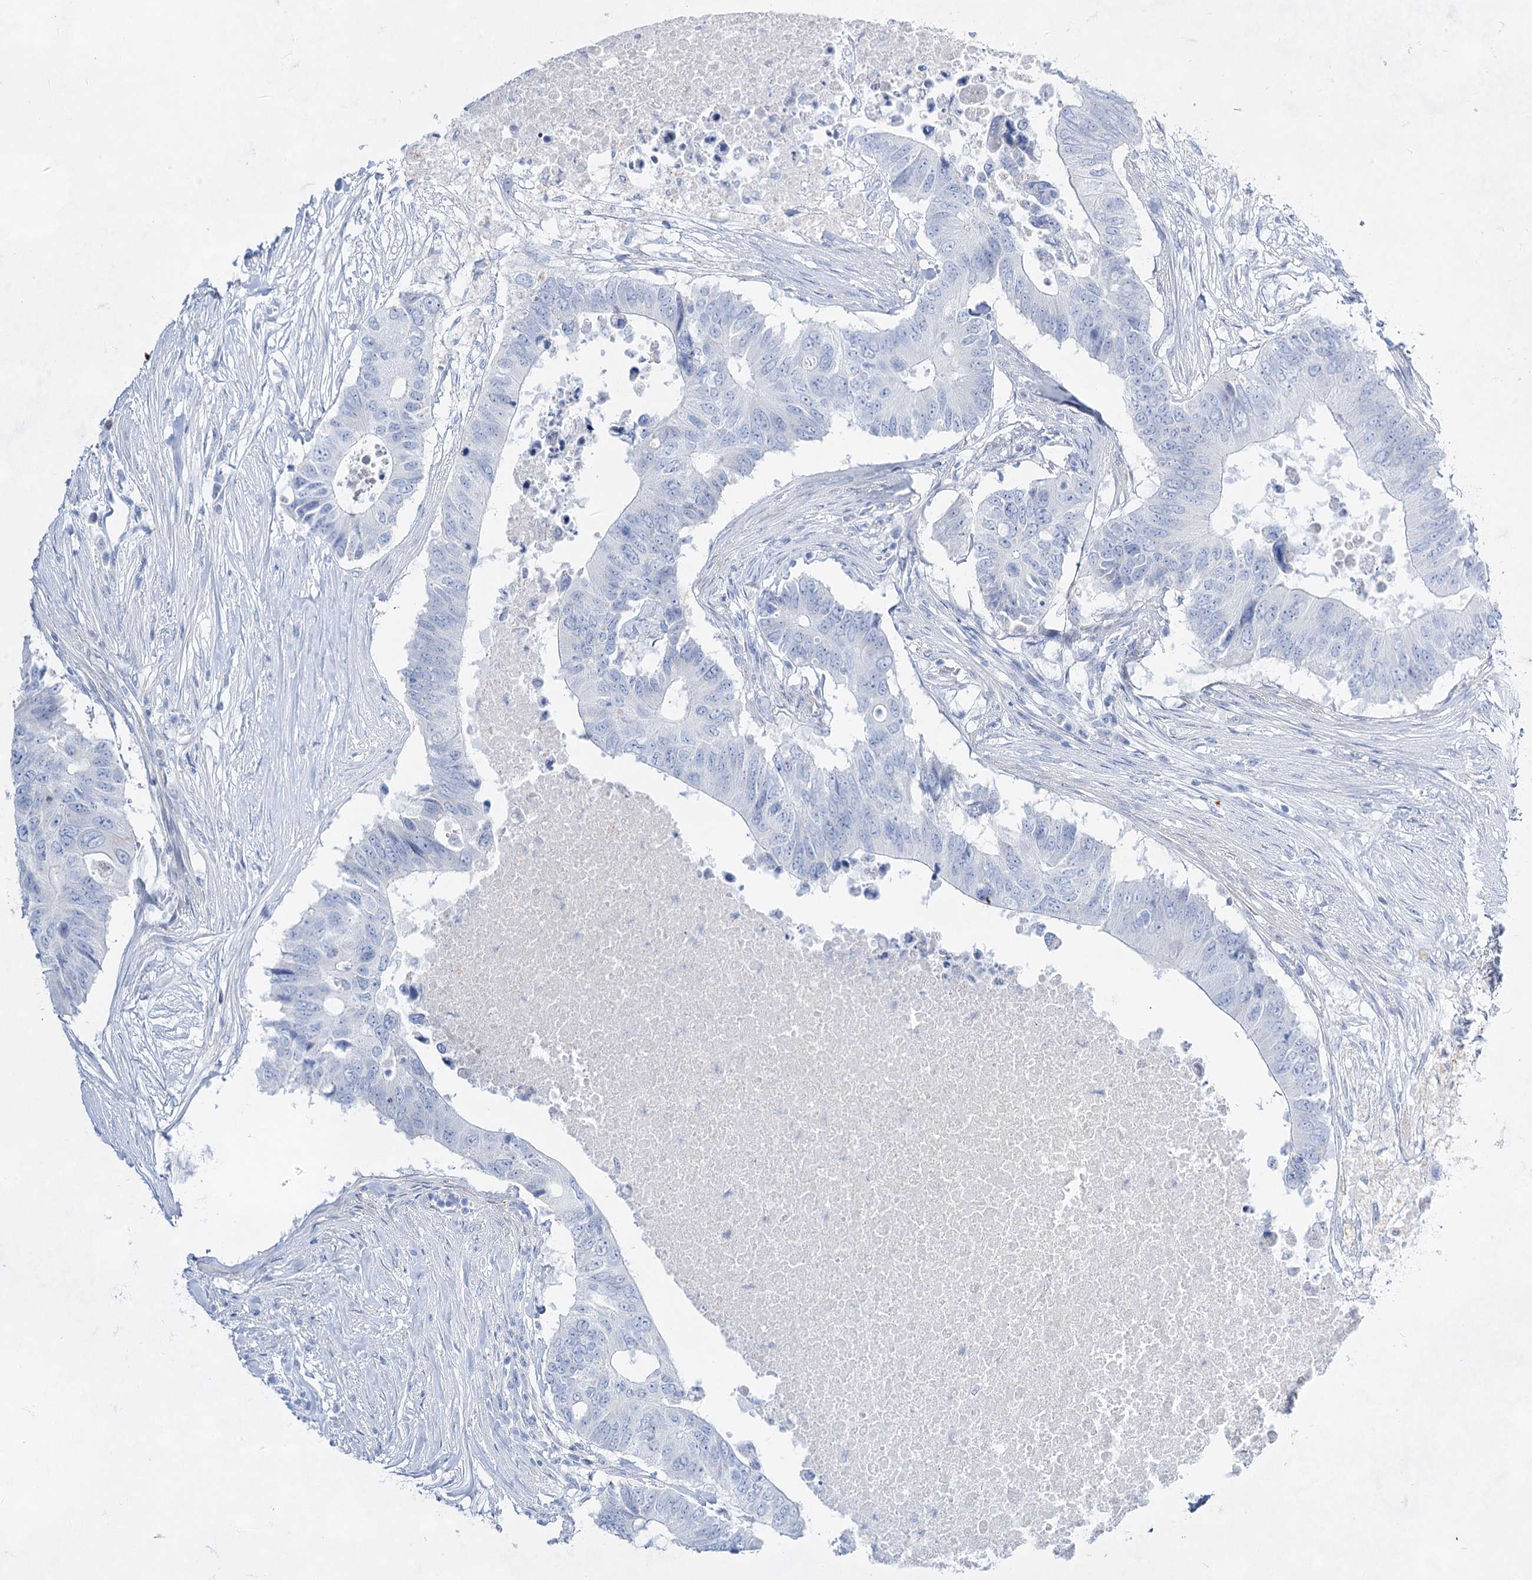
{"staining": {"intensity": "negative", "quantity": "none", "location": "none"}, "tissue": "colorectal cancer", "cell_type": "Tumor cells", "image_type": "cancer", "snomed": [{"axis": "morphology", "description": "Adenocarcinoma, NOS"}, {"axis": "topography", "description": "Colon"}], "caption": "Tumor cells show no significant protein expression in colorectal adenocarcinoma.", "gene": "ACRV1", "patient": {"sex": "male", "age": 71}}